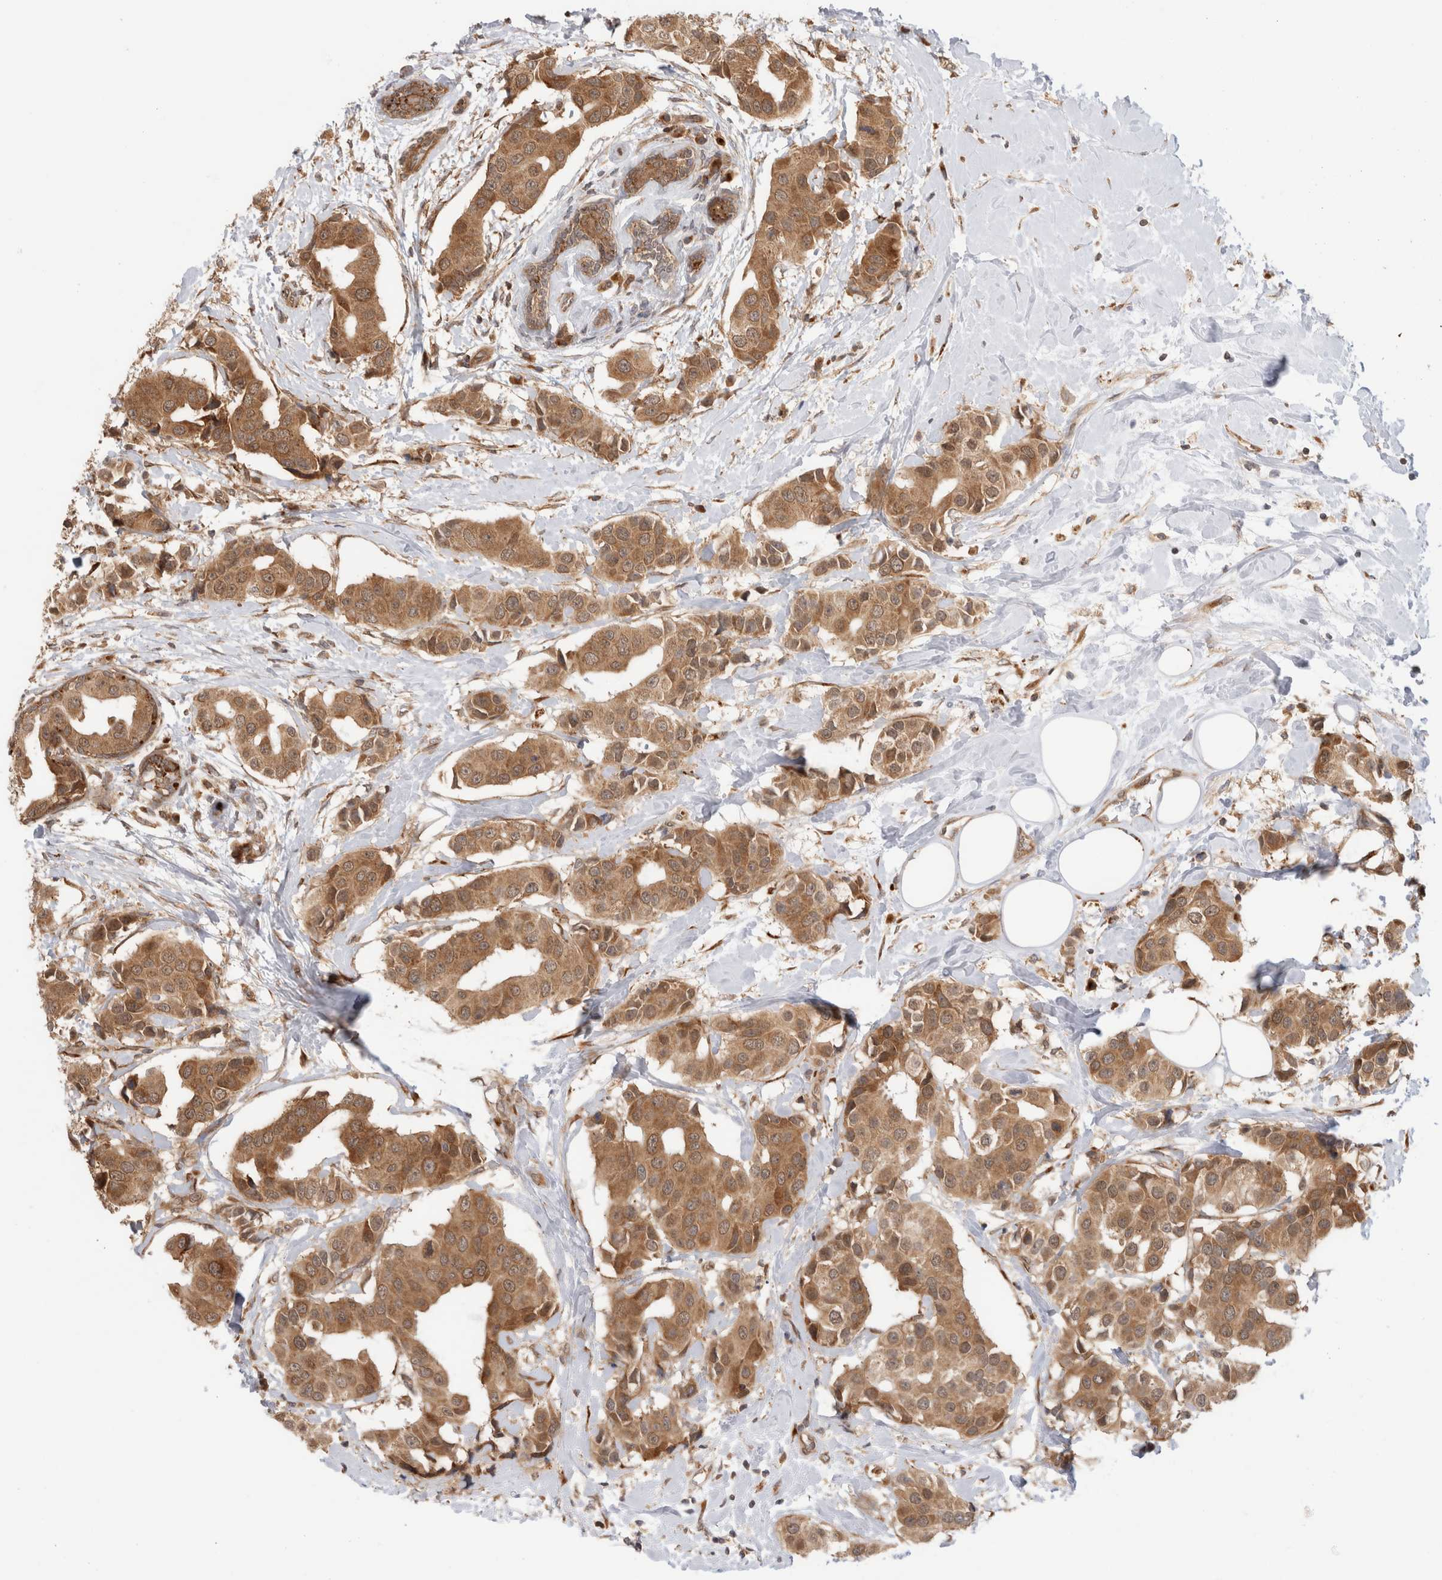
{"staining": {"intensity": "moderate", "quantity": ">75%", "location": "cytoplasmic/membranous"}, "tissue": "breast cancer", "cell_type": "Tumor cells", "image_type": "cancer", "snomed": [{"axis": "morphology", "description": "Normal tissue, NOS"}, {"axis": "morphology", "description": "Duct carcinoma"}, {"axis": "topography", "description": "Breast"}], "caption": "Human invasive ductal carcinoma (breast) stained for a protein (brown) exhibits moderate cytoplasmic/membranous positive positivity in about >75% of tumor cells.", "gene": "ACTL9", "patient": {"sex": "female", "age": 39}}